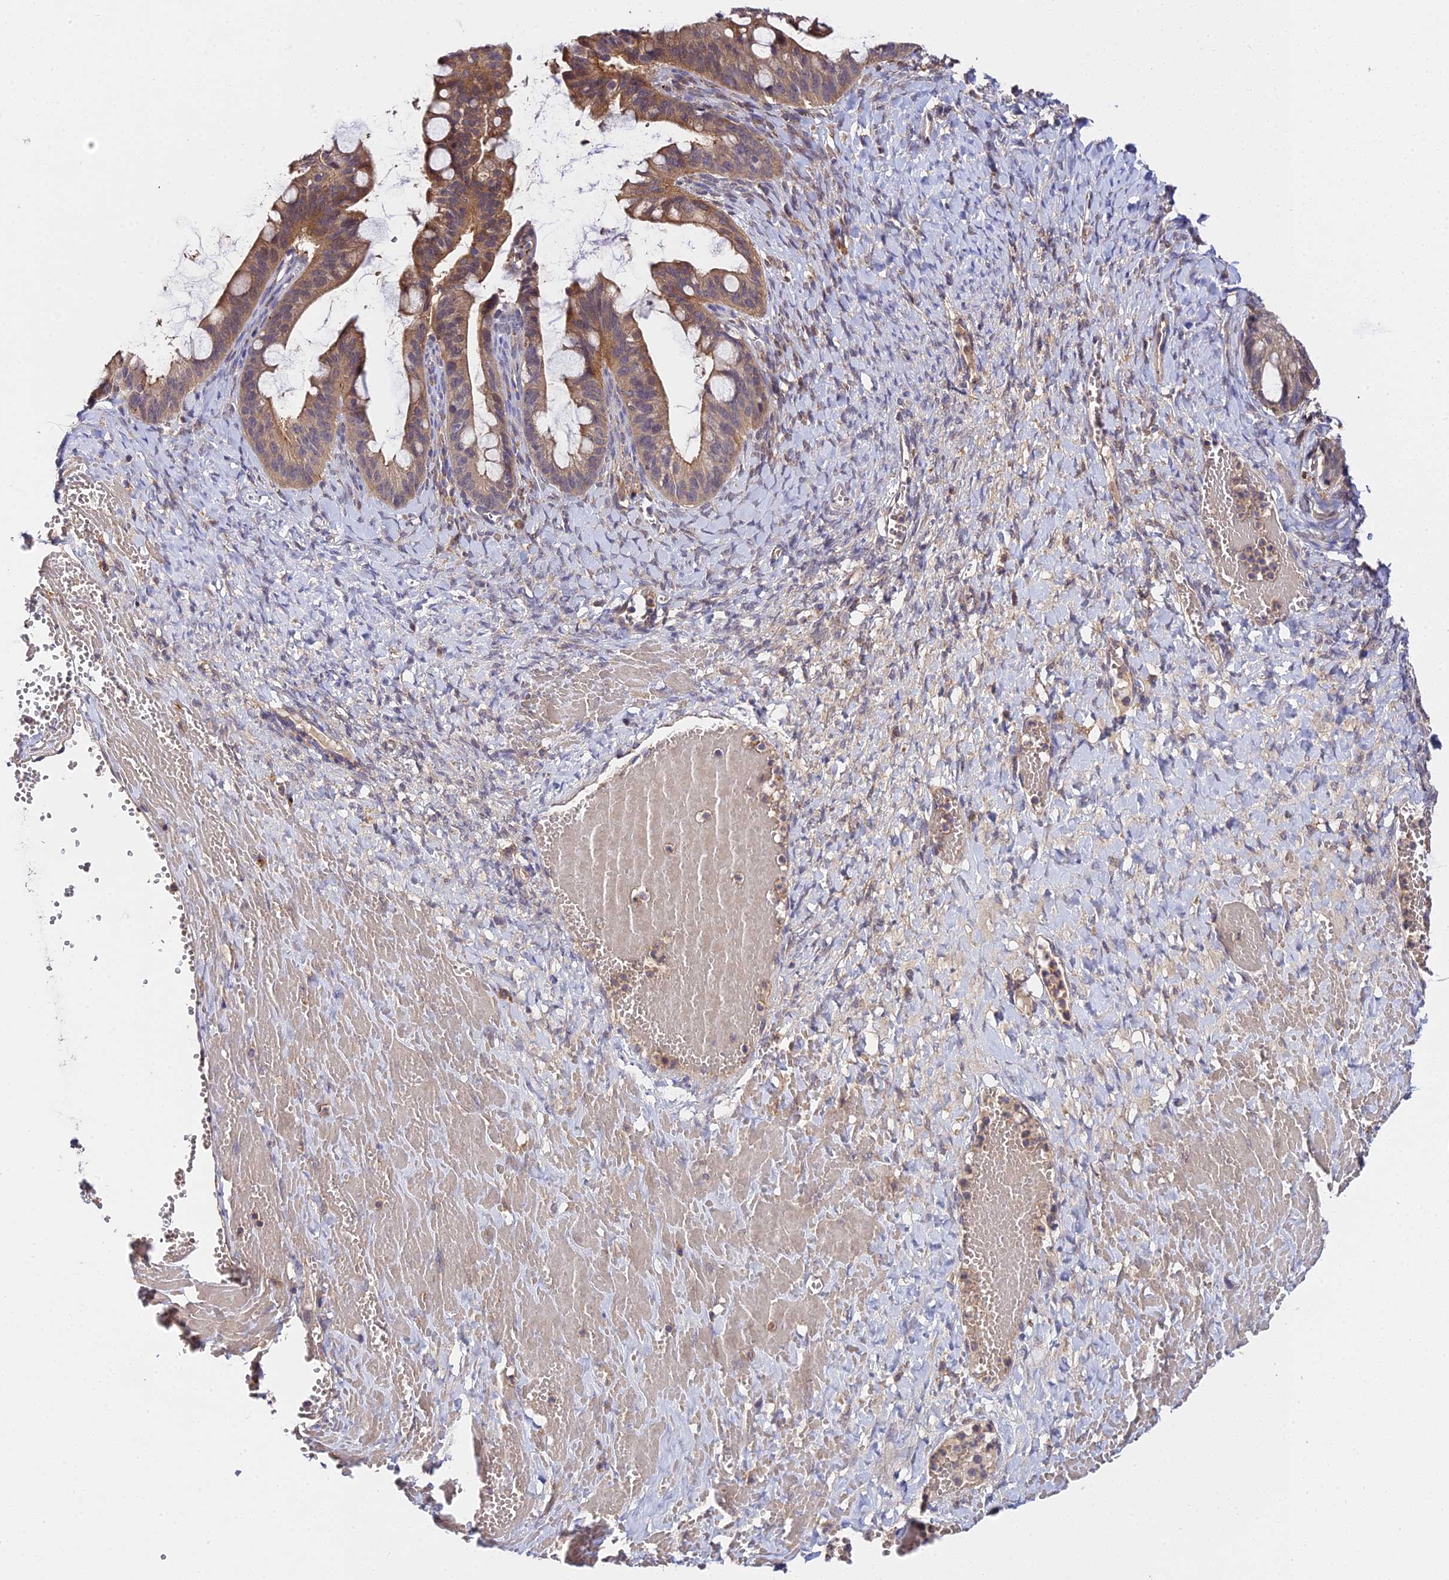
{"staining": {"intensity": "moderate", "quantity": ">75%", "location": "cytoplasmic/membranous"}, "tissue": "ovarian cancer", "cell_type": "Tumor cells", "image_type": "cancer", "snomed": [{"axis": "morphology", "description": "Cystadenocarcinoma, mucinous, NOS"}, {"axis": "topography", "description": "Ovary"}], "caption": "This micrograph displays immunohistochemistry staining of mucinous cystadenocarcinoma (ovarian), with medium moderate cytoplasmic/membranous staining in about >75% of tumor cells.", "gene": "ZBED8", "patient": {"sex": "female", "age": 73}}